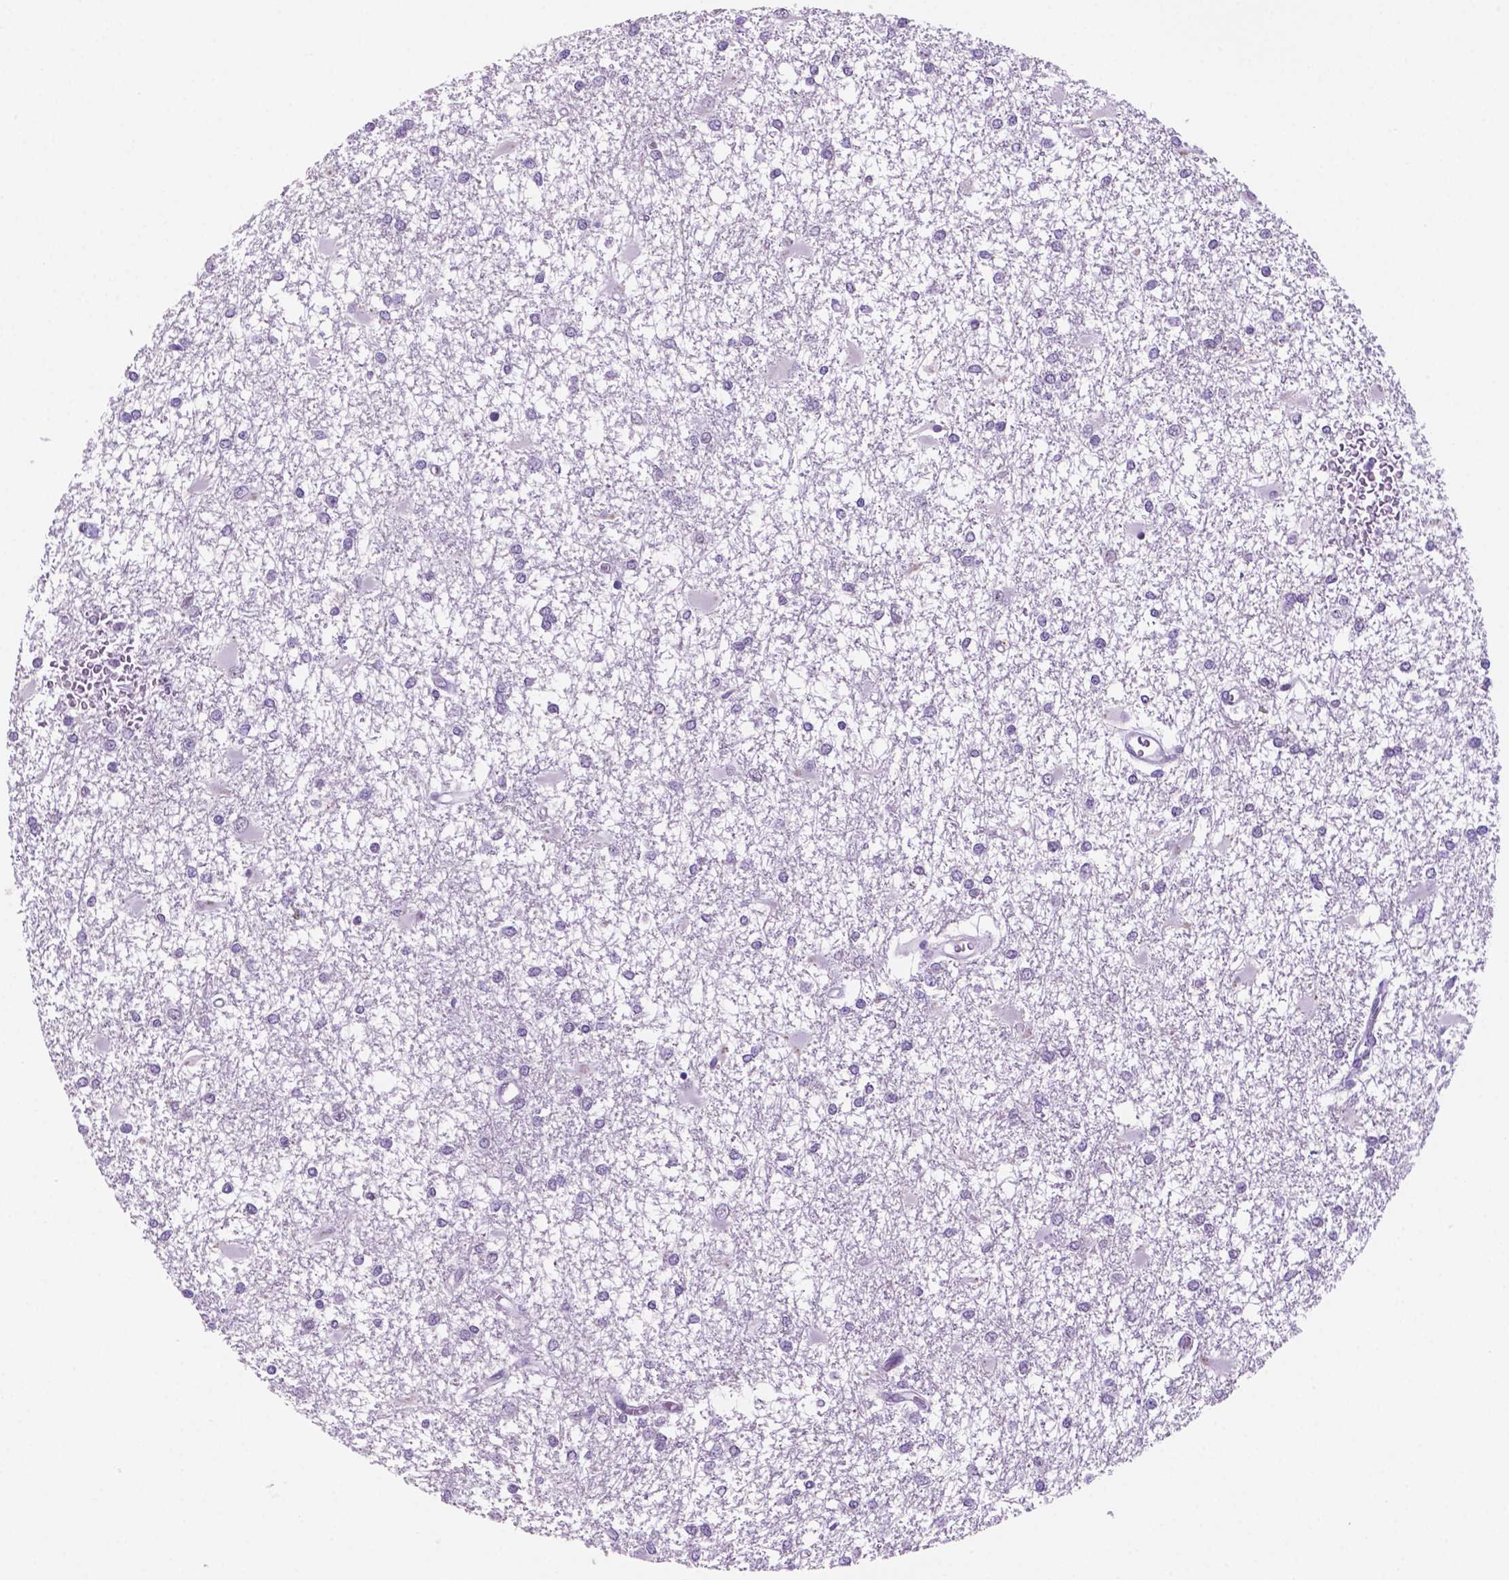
{"staining": {"intensity": "negative", "quantity": "none", "location": "none"}, "tissue": "glioma", "cell_type": "Tumor cells", "image_type": "cancer", "snomed": [{"axis": "morphology", "description": "Glioma, malignant, High grade"}, {"axis": "topography", "description": "Cerebral cortex"}], "caption": "Immunohistochemical staining of human glioma exhibits no significant staining in tumor cells. The staining is performed using DAB (3,3'-diaminobenzidine) brown chromogen with nuclei counter-stained in using hematoxylin.", "gene": "NCAPH2", "patient": {"sex": "male", "age": 79}}